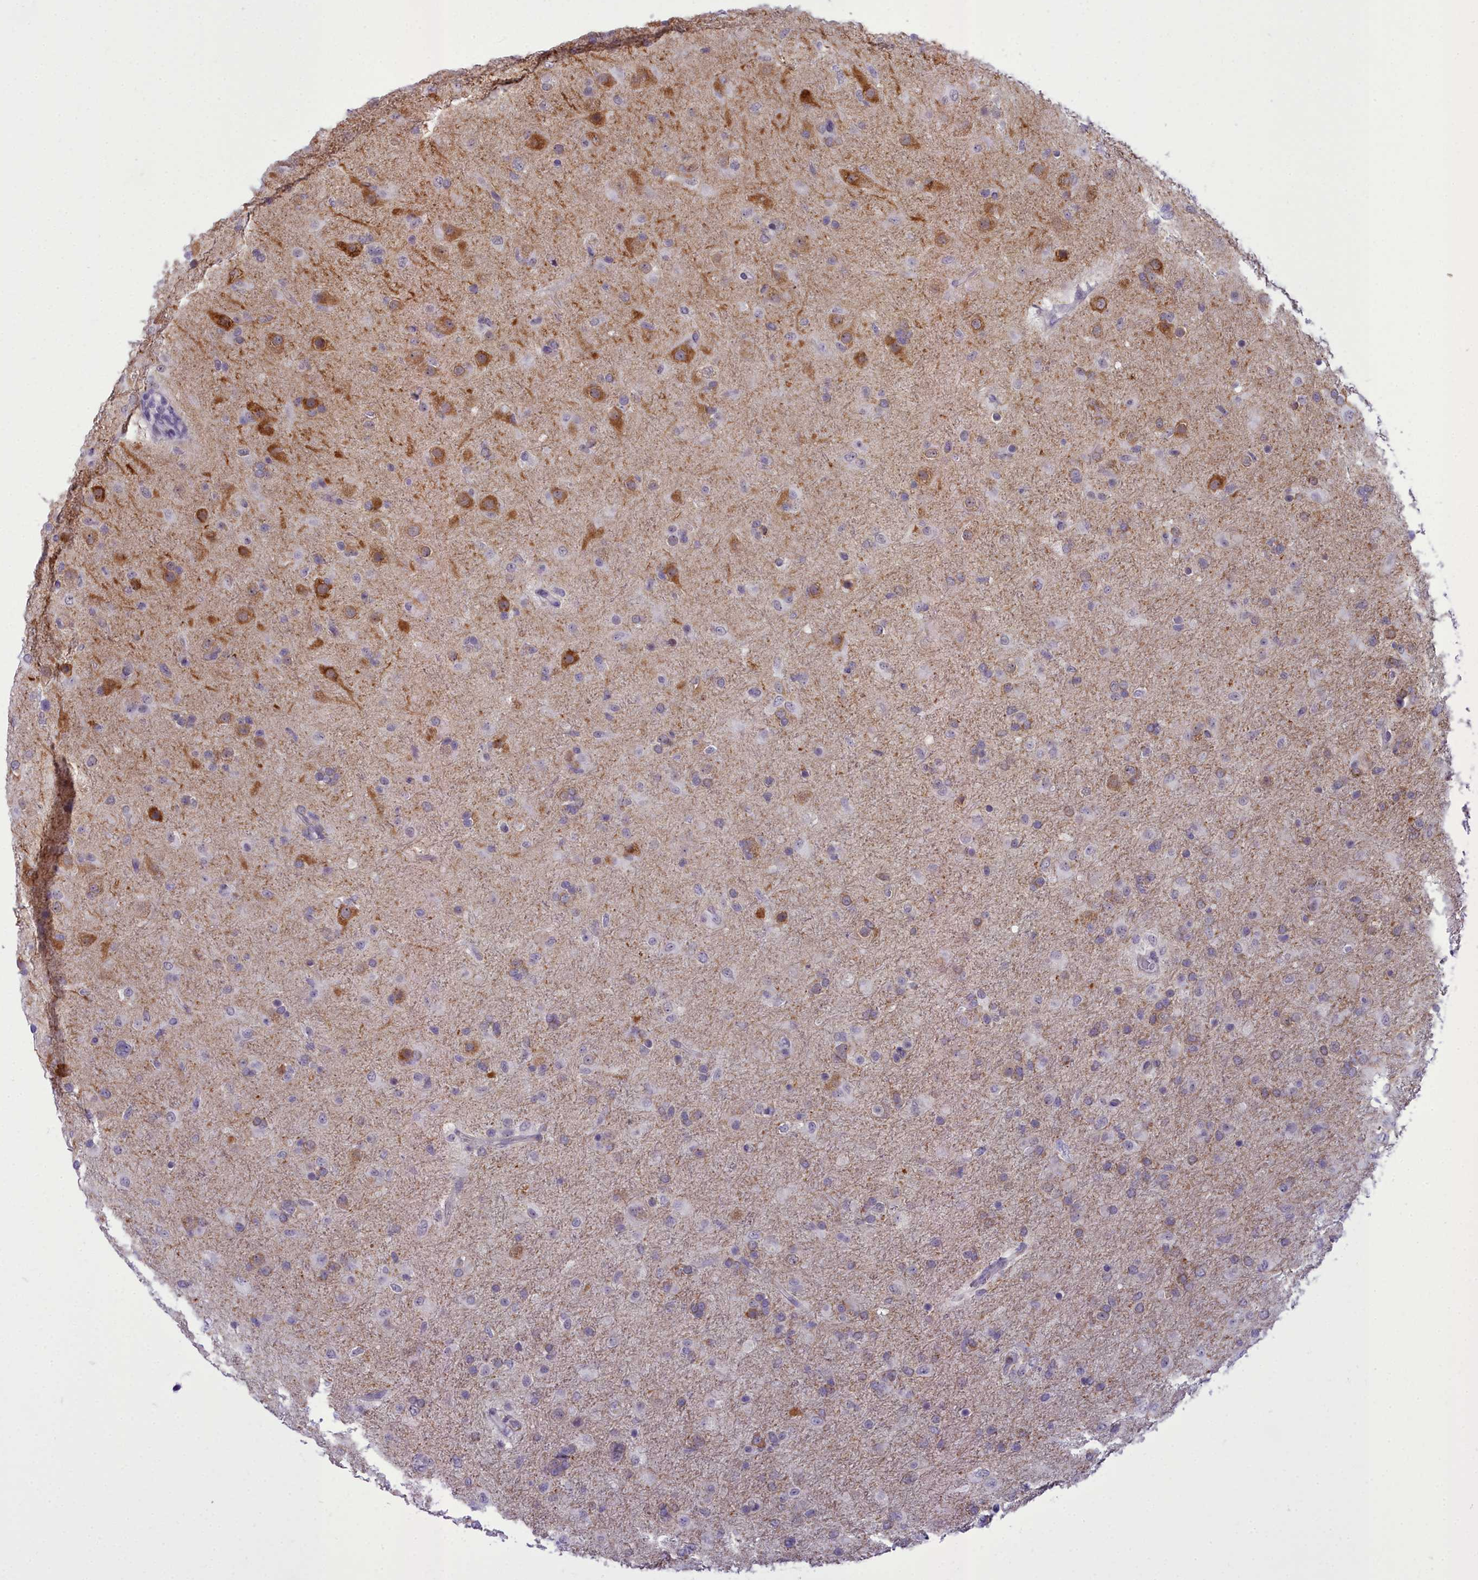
{"staining": {"intensity": "moderate", "quantity": "<25%", "location": "cytoplasmic/membranous"}, "tissue": "glioma", "cell_type": "Tumor cells", "image_type": "cancer", "snomed": [{"axis": "morphology", "description": "Glioma, malignant, Low grade"}, {"axis": "topography", "description": "Brain"}], "caption": "Malignant low-grade glioma stained with a brown dye reveals moderate cytoplasmic/membranous positive staining in about <25% of tumor cells.", "gene": "CEACAM19", "patient": {"sex": "male", "age": 65}}